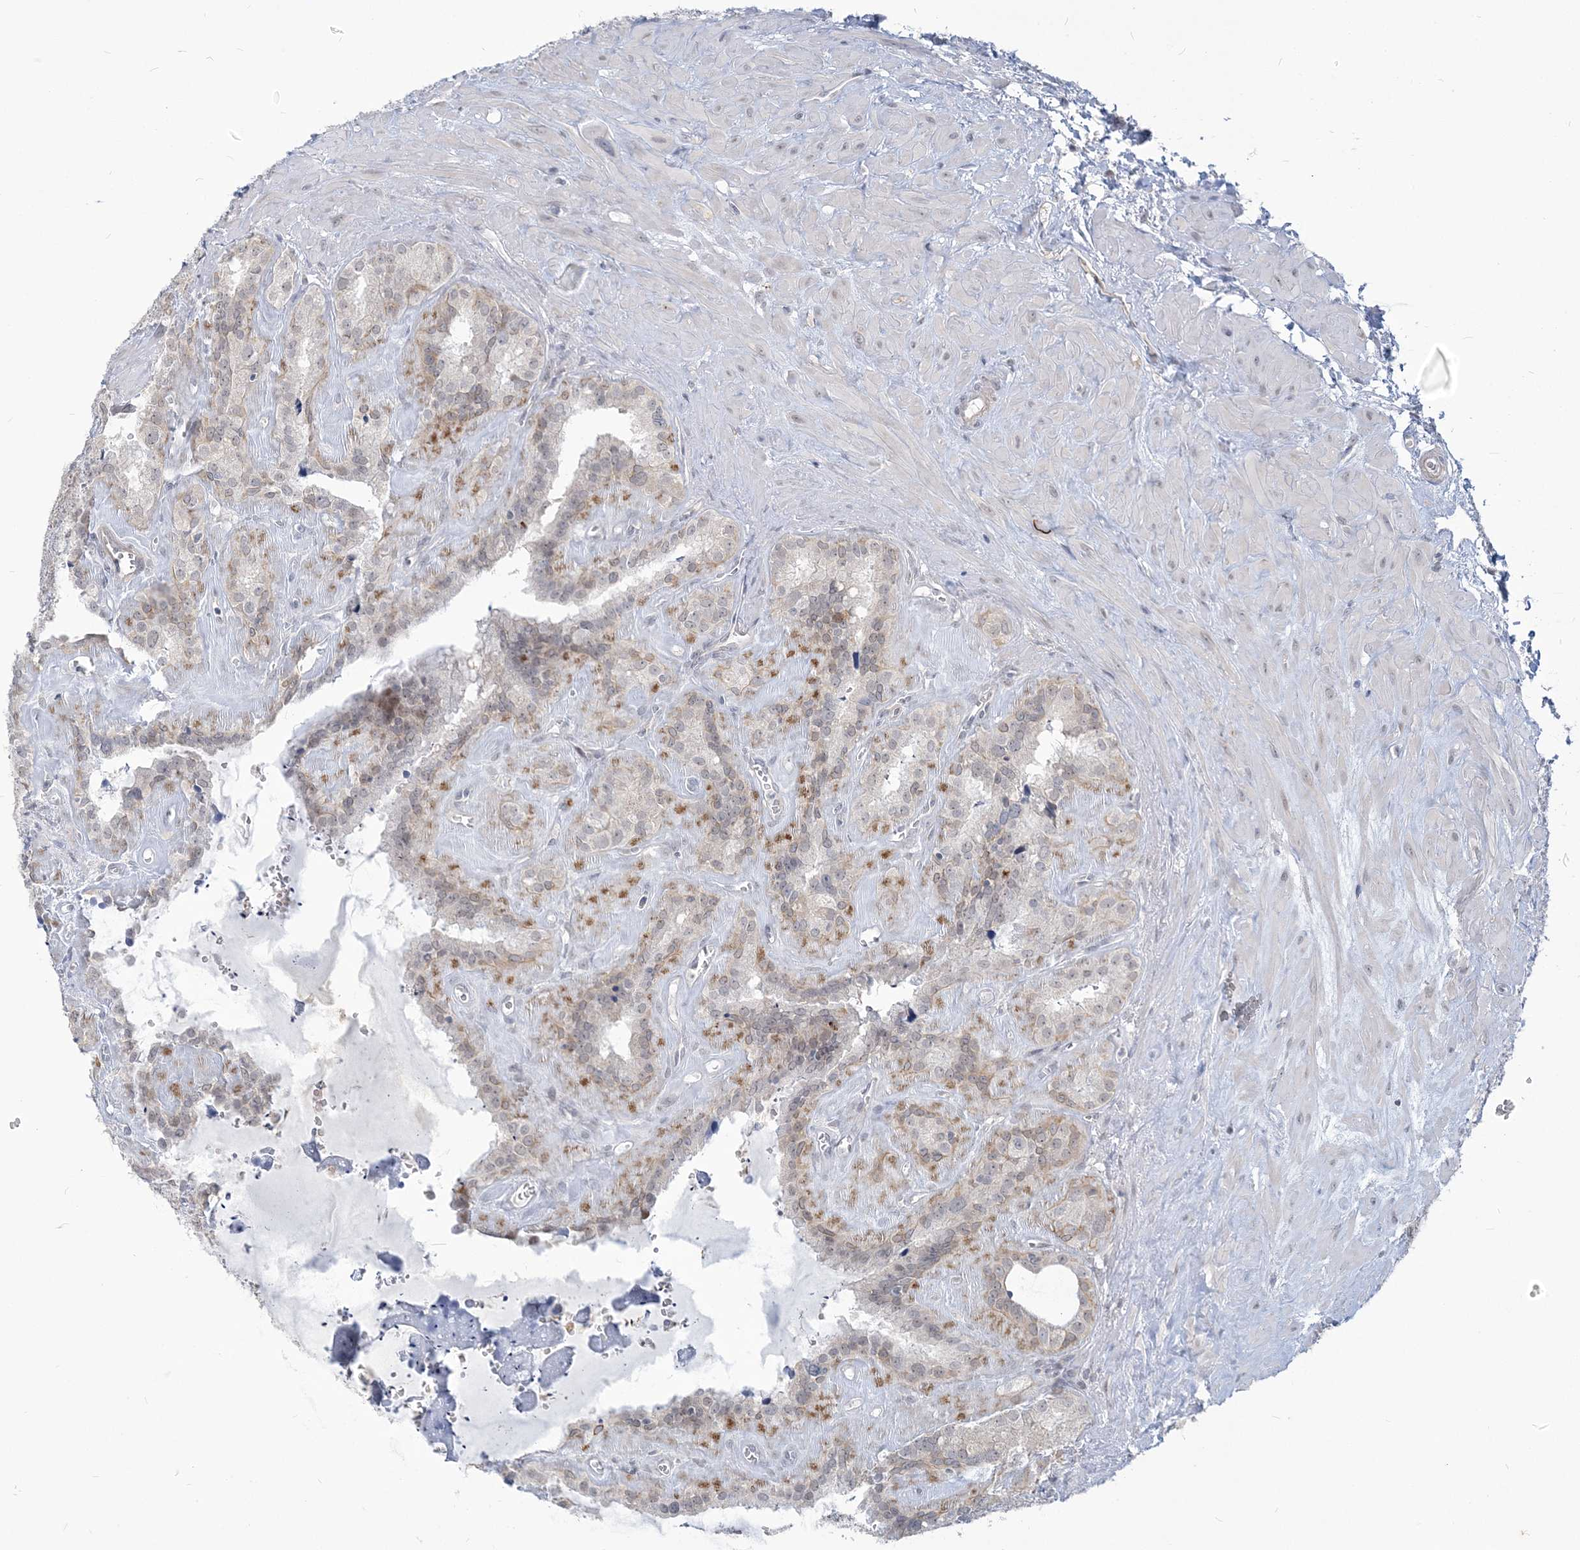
{"staining": {"intensity": "weak", "quantity": "<25%", "location": "cytoplasmic/membranous"}, "tissue": "seminal vesicle", "cell_type": "Glandular cells", "image_type": "normal", "snomed": [{"axis": "morphology", "description": "Normal tissue, NOS"}, {"axis": "topography", "description": "Prostate"}, {"axis": "topography", "description": "Seminal veicle"}], "caption": "A photomicrograph of human seminal vesicle is negative for staining in glandular cells.", "gene": "SDAD1", "patient": {"sex": "male", "age": 59}}